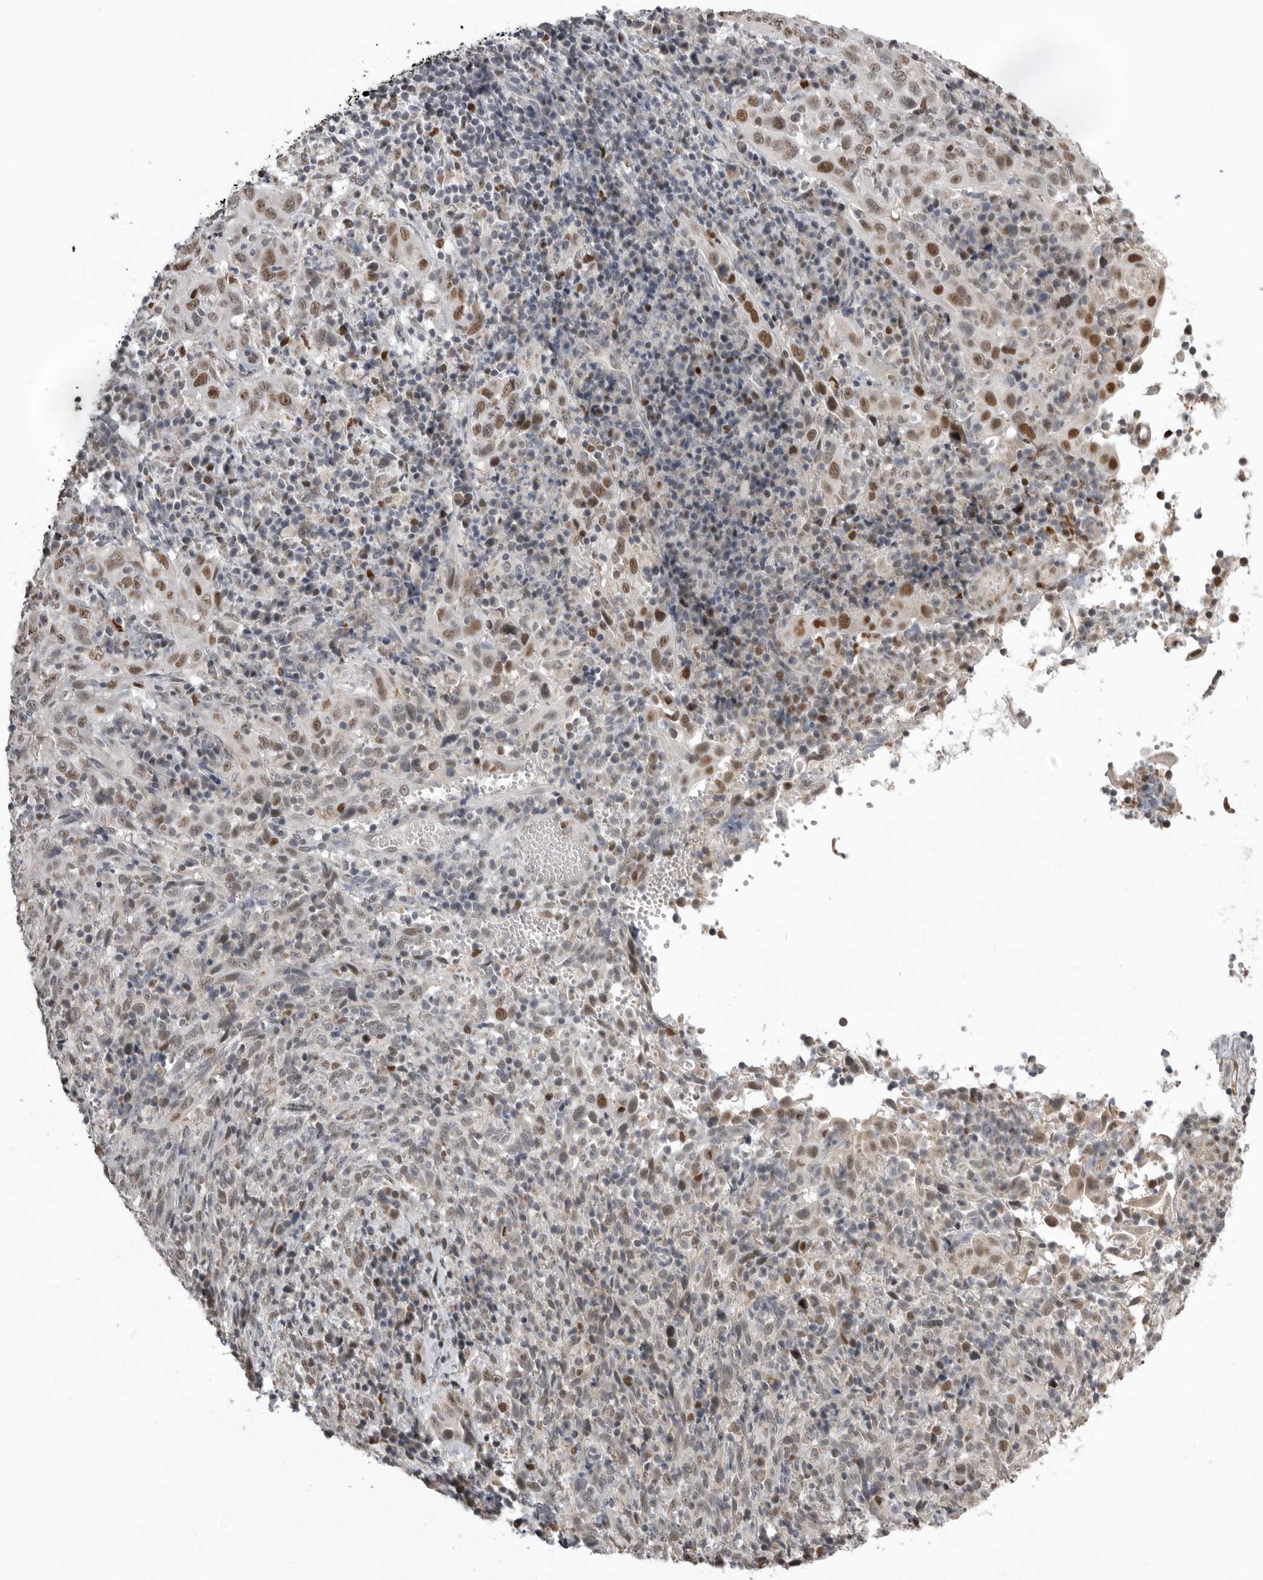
{"staining": {"intensity": "moderate", "quantity": ">75%", "location": "nuclear"}, "tissue": "cervical cancer", "cell_type": "Tumor cells", "image_type": "cancer", "snomed": [{"axis": "morphology", "description": "Squamous cell carcinoma, NOS"}, {"axis": "topography", "description": "Cervix"}], "caption": "An image showing moderate nuclear positivity in approximately >75% of tumor cells in cervical squamous cell carcinoma, as visualized by brown immunohistochemical staining.", "gene": "SMARCC1", "patient": {"sex": "female", "age": 46}}